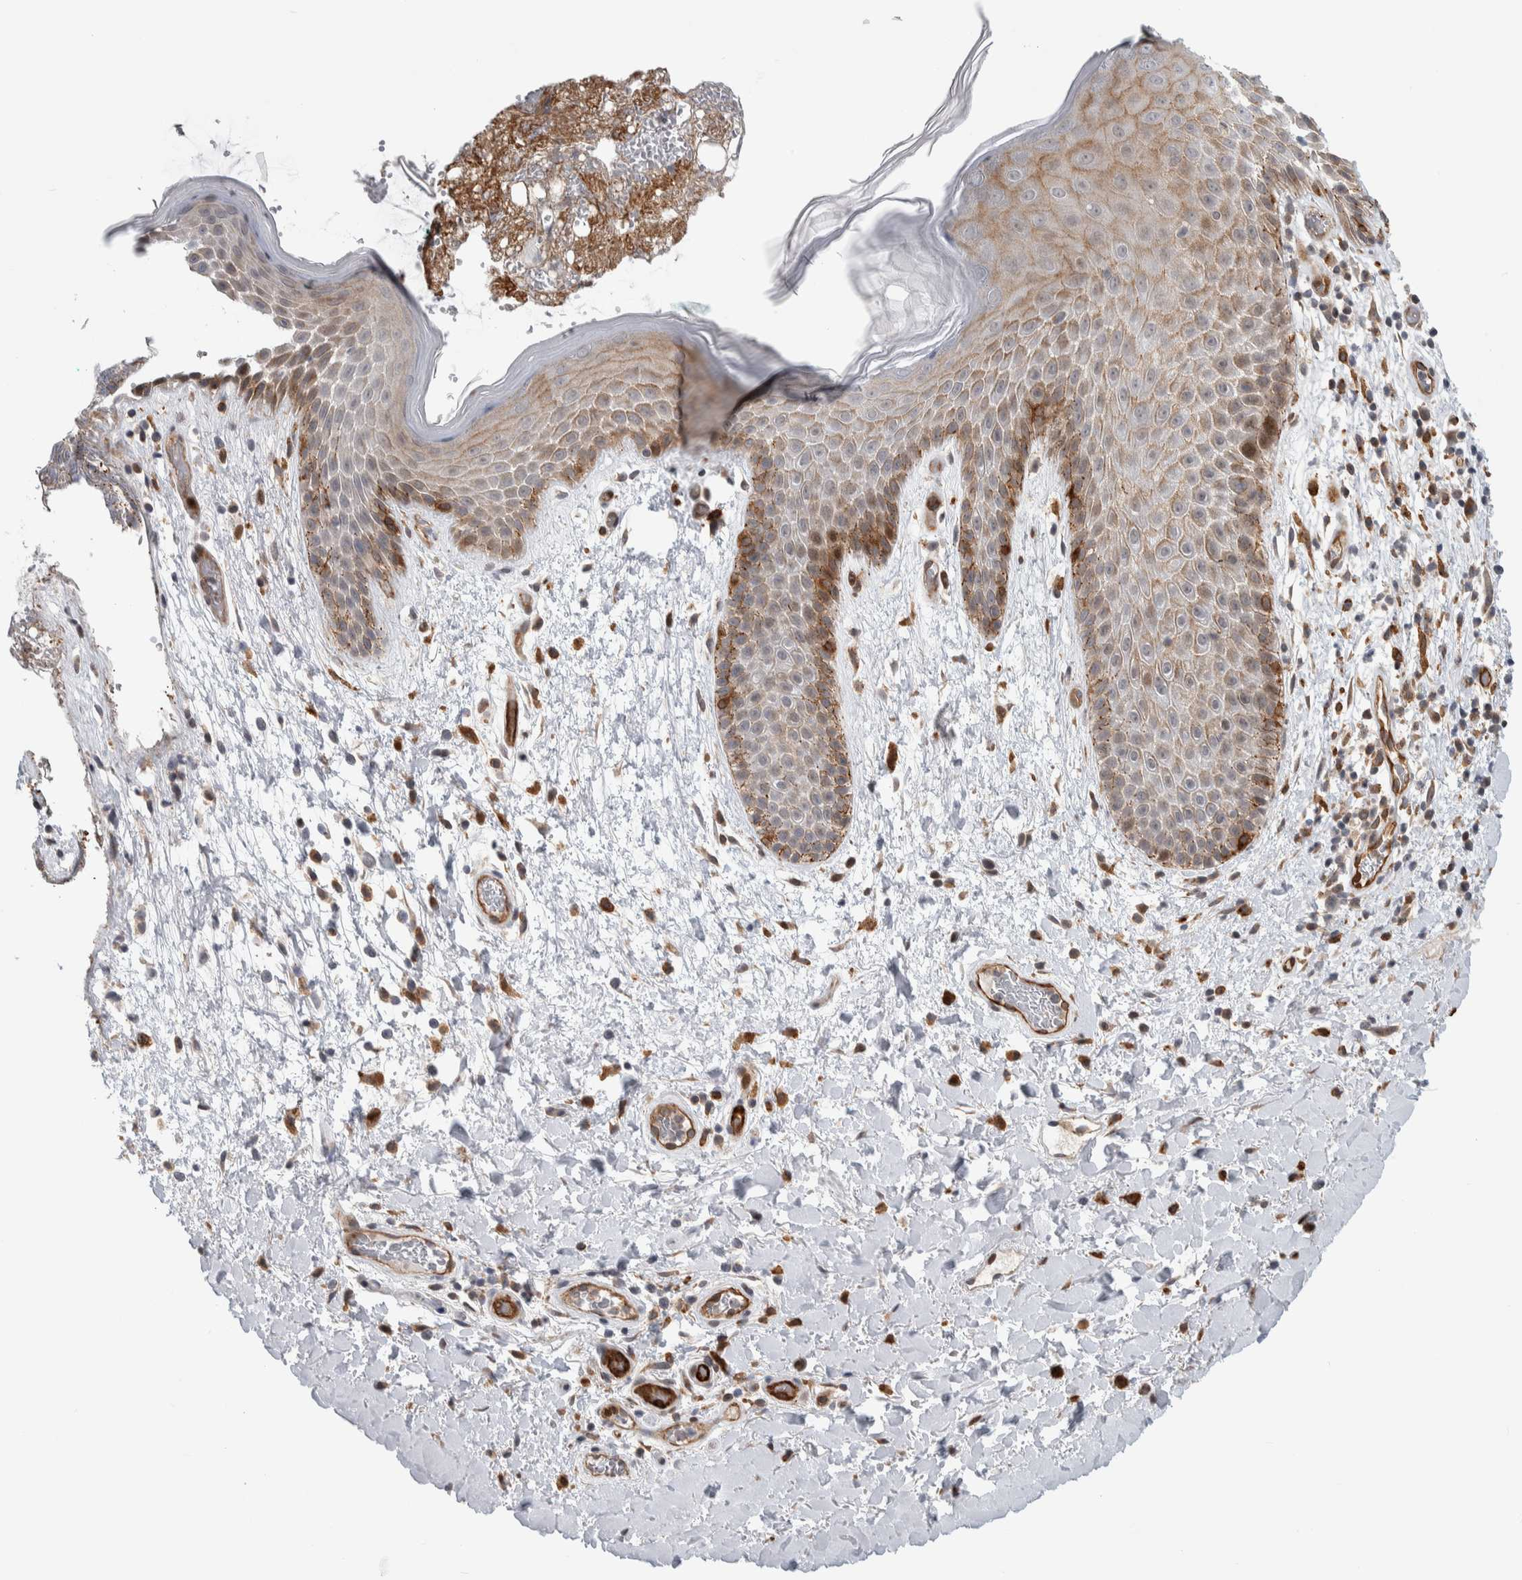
{"staining": {"intensity": "moderate", "quantity": "25%-75%", "location": "cytoplasmic/membranous,nuclear"}, "tissue": "skin", "cell_type": "Epidermal cells", "image_type": "normal", "snomed": [{"axis": "morphology", "description": "Normal tissue, NOS"}, {"axis": "topography", "description": "Anal"}], "caption": "The photomicrograph displays immunohistochemical staining of normal skin. There is moderate cytoplasmic/membranous,nuclear positivity is seen in approximately 25%-75% of epidermal cells. (DAB (3,3'-diaminobenzidine) = brown stain, brightfield microscopy at high magnification).", "gene": "MSL1", "patient": {"sex": "male", "age": 74}}